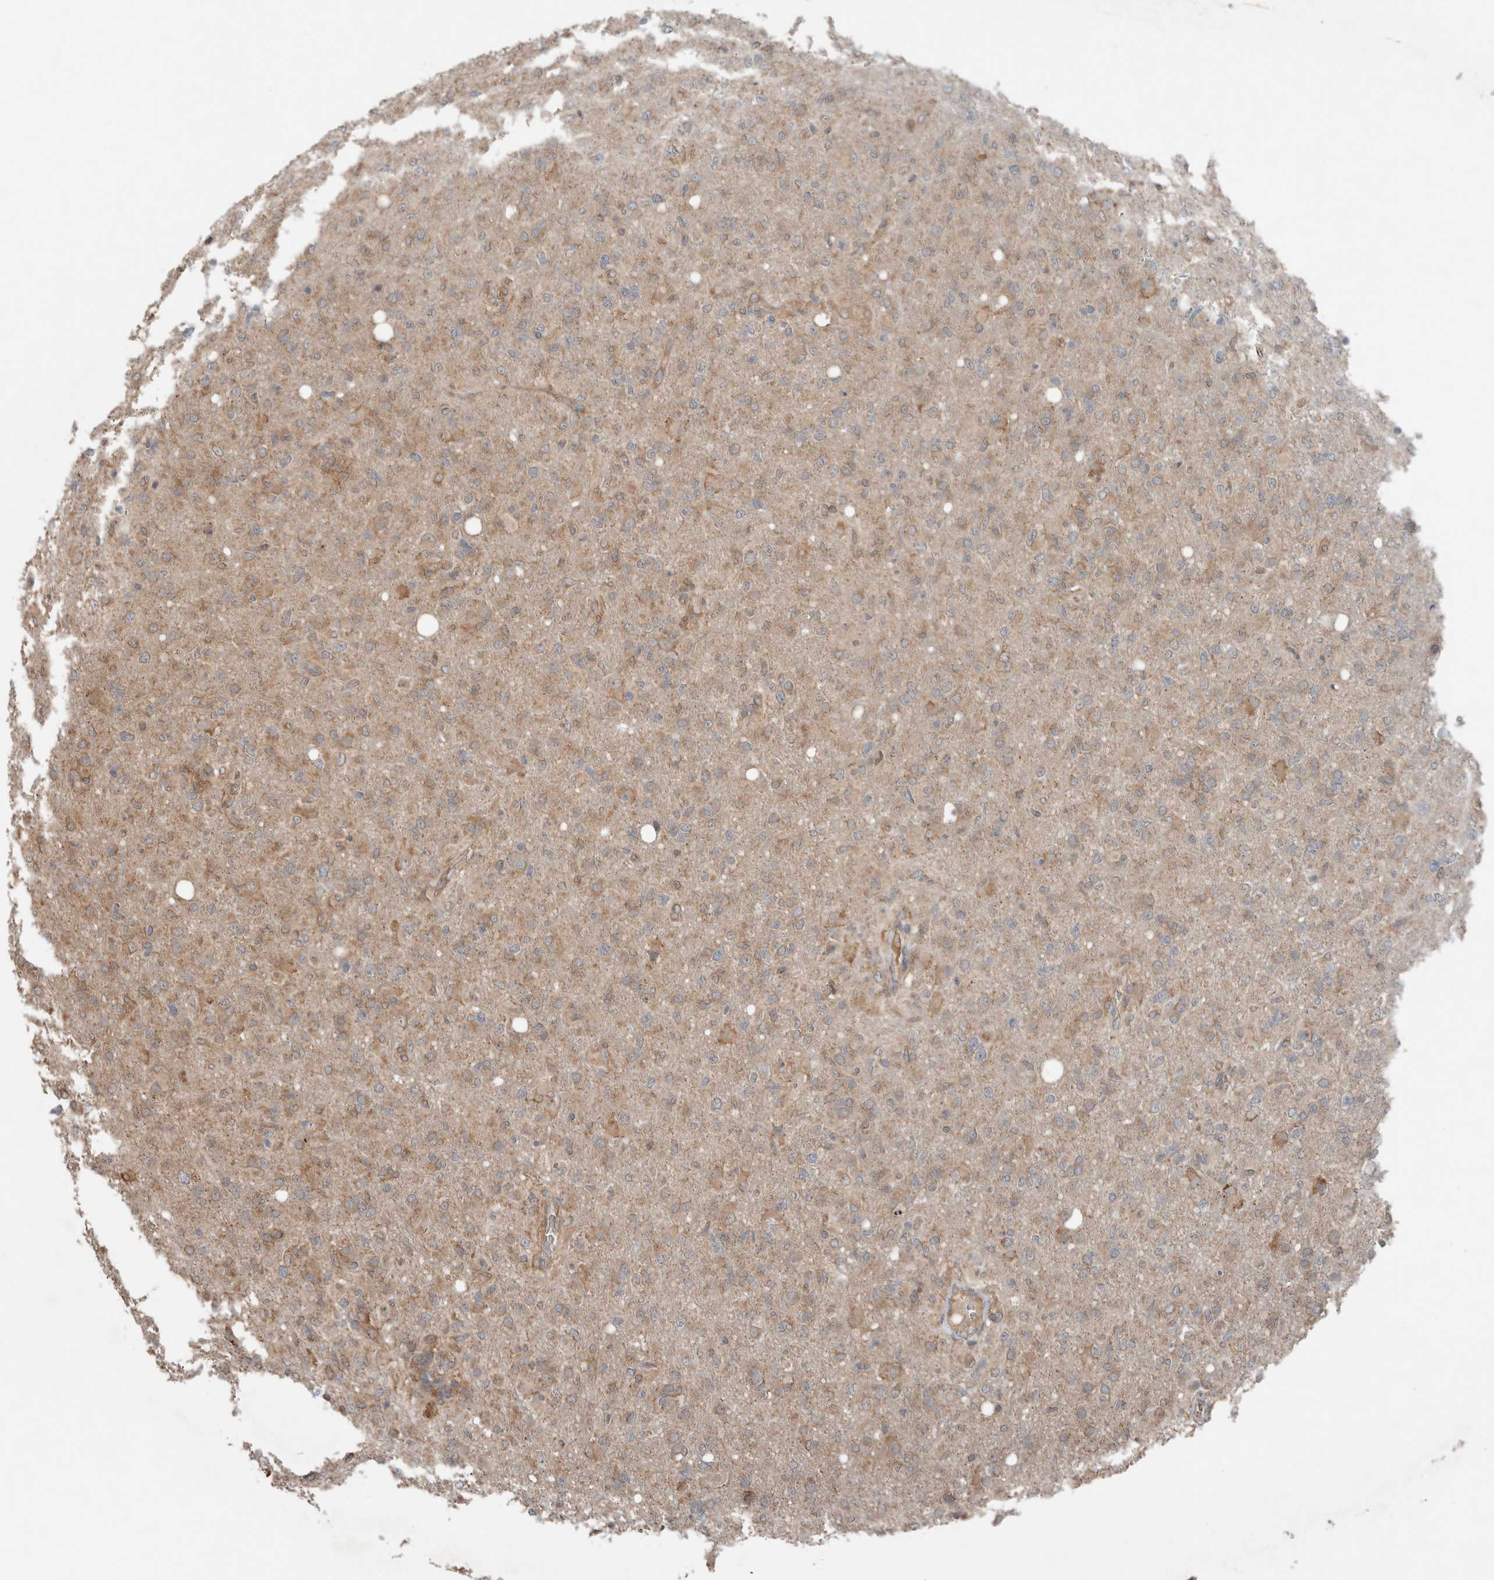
{"staining": {"intensity": "moderate", "quantity": "25%-75%", "location": "cytoplasmic/membranous"}, "tissue": "glioma", "cell_type": "Tumor cells", "image_type": "cancer", "snomed": [{"axis": "morphology", "description": "Glioma, malignant, High grade"}, {"axis": "topography", "description": "Brain"}], "caption": "This photomicrograph demonstrates immunohistochemistry (IHC) staining of human malignant glioma (high-grade), with medium moderate cytoplasmic/membranous expression in about 25%-75% of tumor cells.", "gene": "KLK14", "patient": {"sex": "female", "age": 57}}